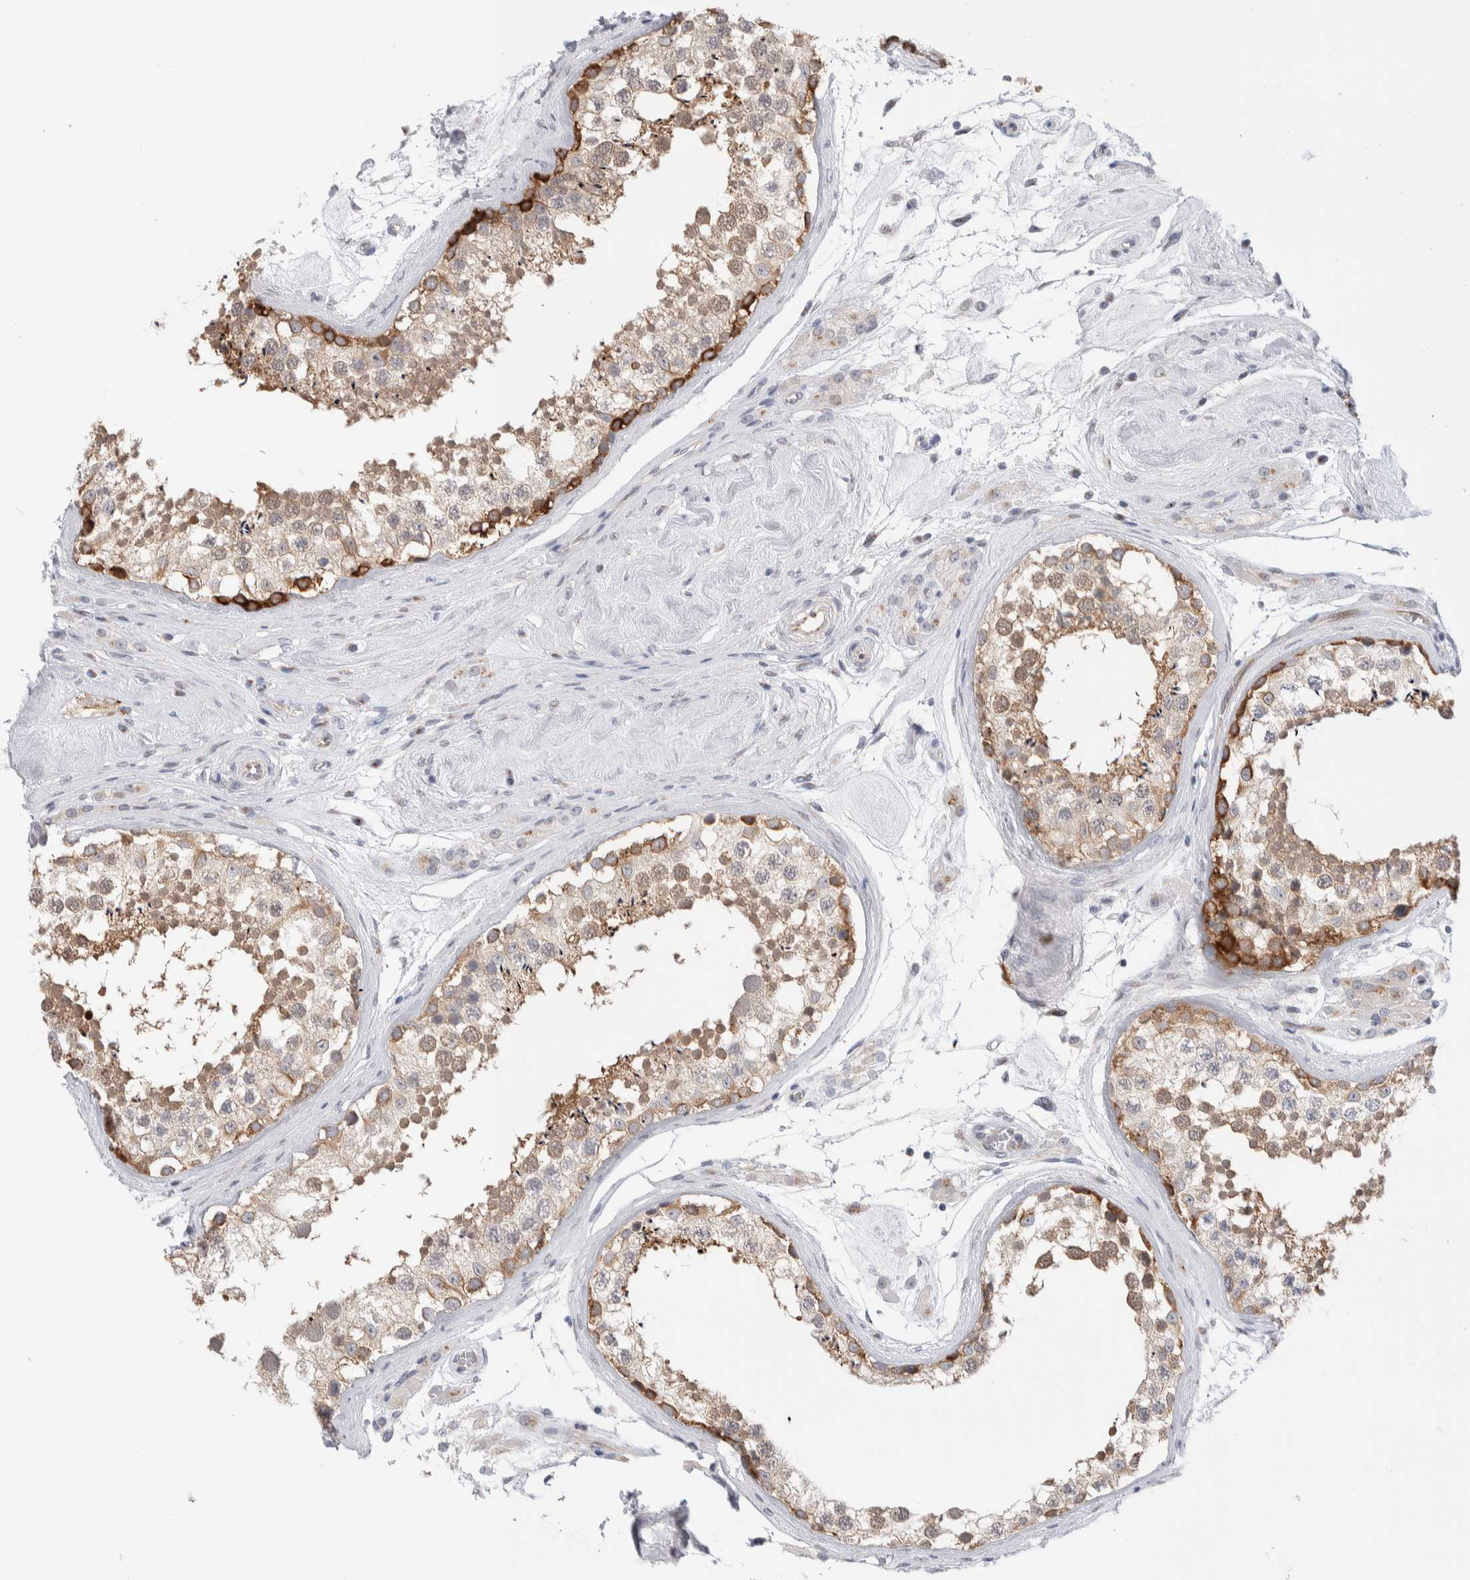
{"staining": {"intensity": "moderate", "quantity": "25%-75%", "location": "cytoplasmic/membranous"}, "tissue": "testis", "cell_type": "Cells in seminiferous ducts", "image_type": "normal", "snomed": [{"axis": "morphology", "description": "Normal tissue, NOS"}, {"axis": "topography", "description": "Testis"}], "caption": "The histopathology image demonstrates staining of benign testis, revealing moderate cytoplasmic/membranous protein staining (brown color) within cells in seminiferous ducts.", "gene": "C1orf112", "patient": {"sex": "male", "age": 46}}